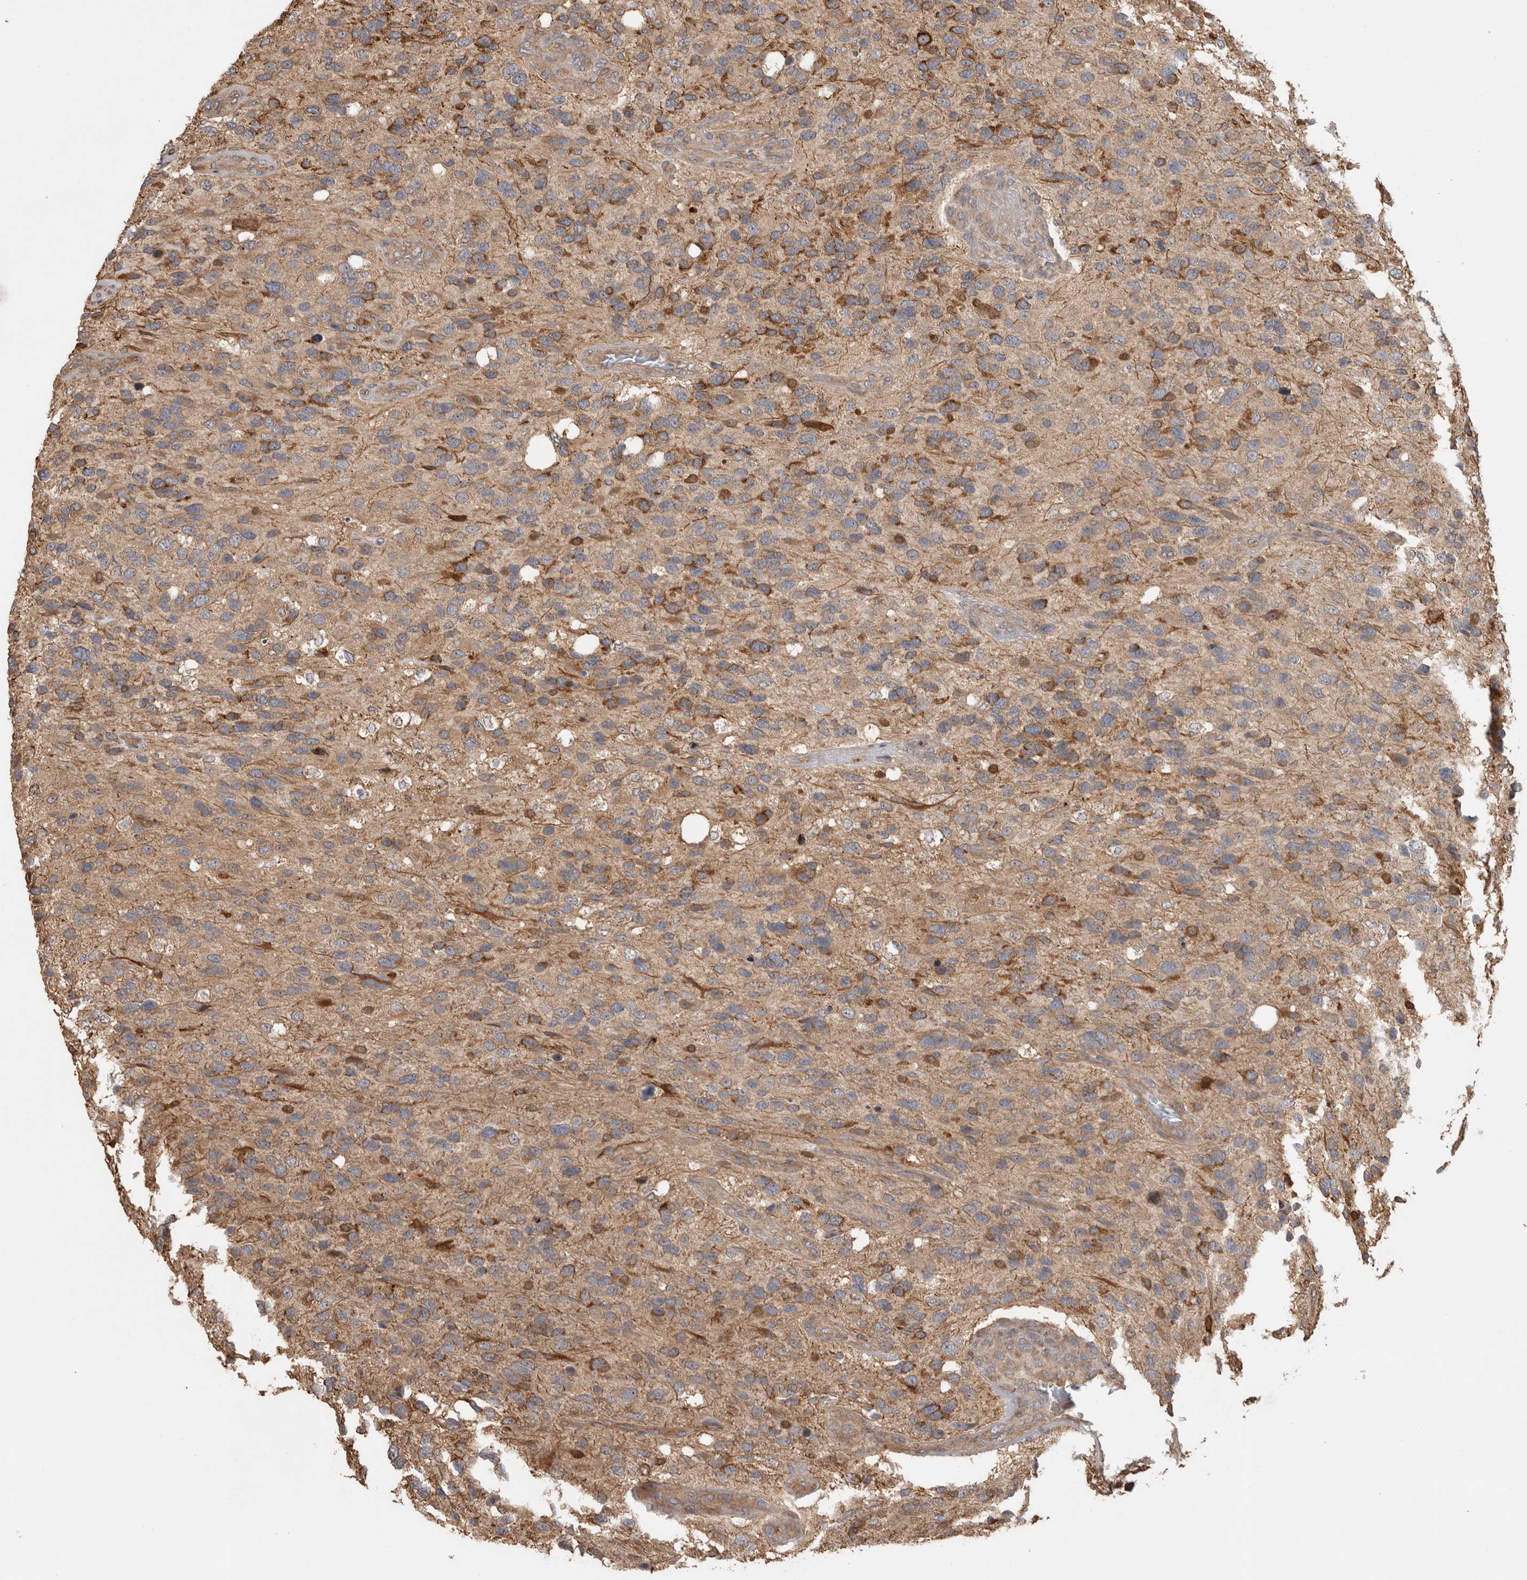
{"staining": {"intensity": "moderate", "quantity": "25%-75%", "location": "cytoplasmic/membranous"}, "tissue": "glioma", "cell_type": "Tumor cells", "image_type": "cancer", "snomed": [{"axis": "morphology", "description": "Glioma, malignant, High grade"}, {"axis": "topography", "description": "Brain"}], "caption": "A brown stain shows moderate cytoplasmic/membranous staining of a protein in high-grade glioma (malignant) tumor cells.", "gene": "TBCE", "patient": {"sex": "female", "age": 58}}